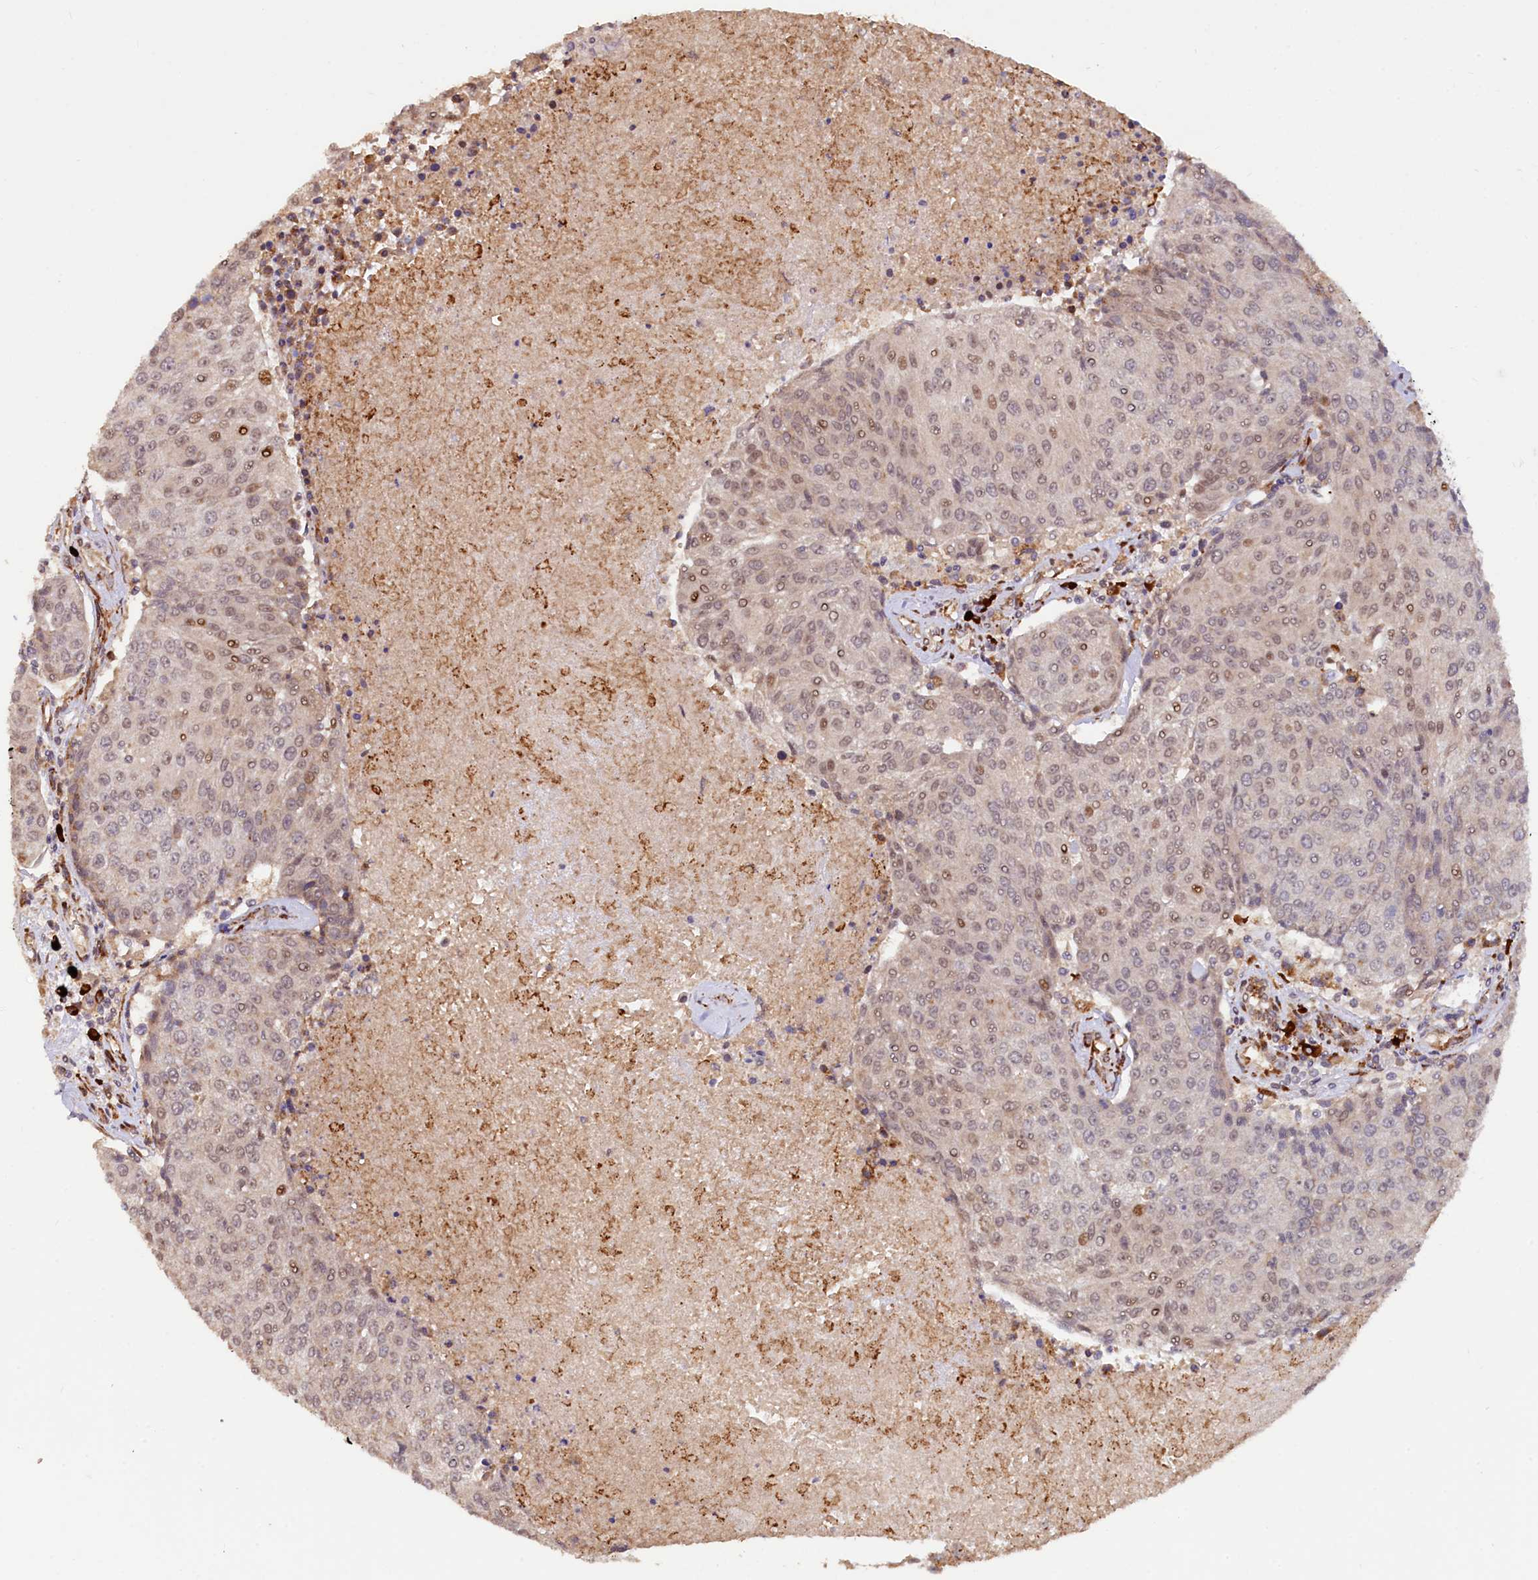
{"staining": {"intensity": "weak", "quantity": "25%-75%", "location": "nuclear"}, "tissue": "urothelial cancer", "cell_type": "Tumor cells", "image_type": "cancer", "snomed": [{"axis": "morphology", "description": "Urothelial carcinoma, High grade"}, {"axis": "topography", "description": "Urinary bladder"}], "caption": "There is low levels of weak nuclear positivity in tumor cells of urothelial carcinoma (high-grade), as demonstrated by immunohistochemical staining (brown color).", "gene": "C5orf15", "patient": {"sex": "female", "age": 85}}